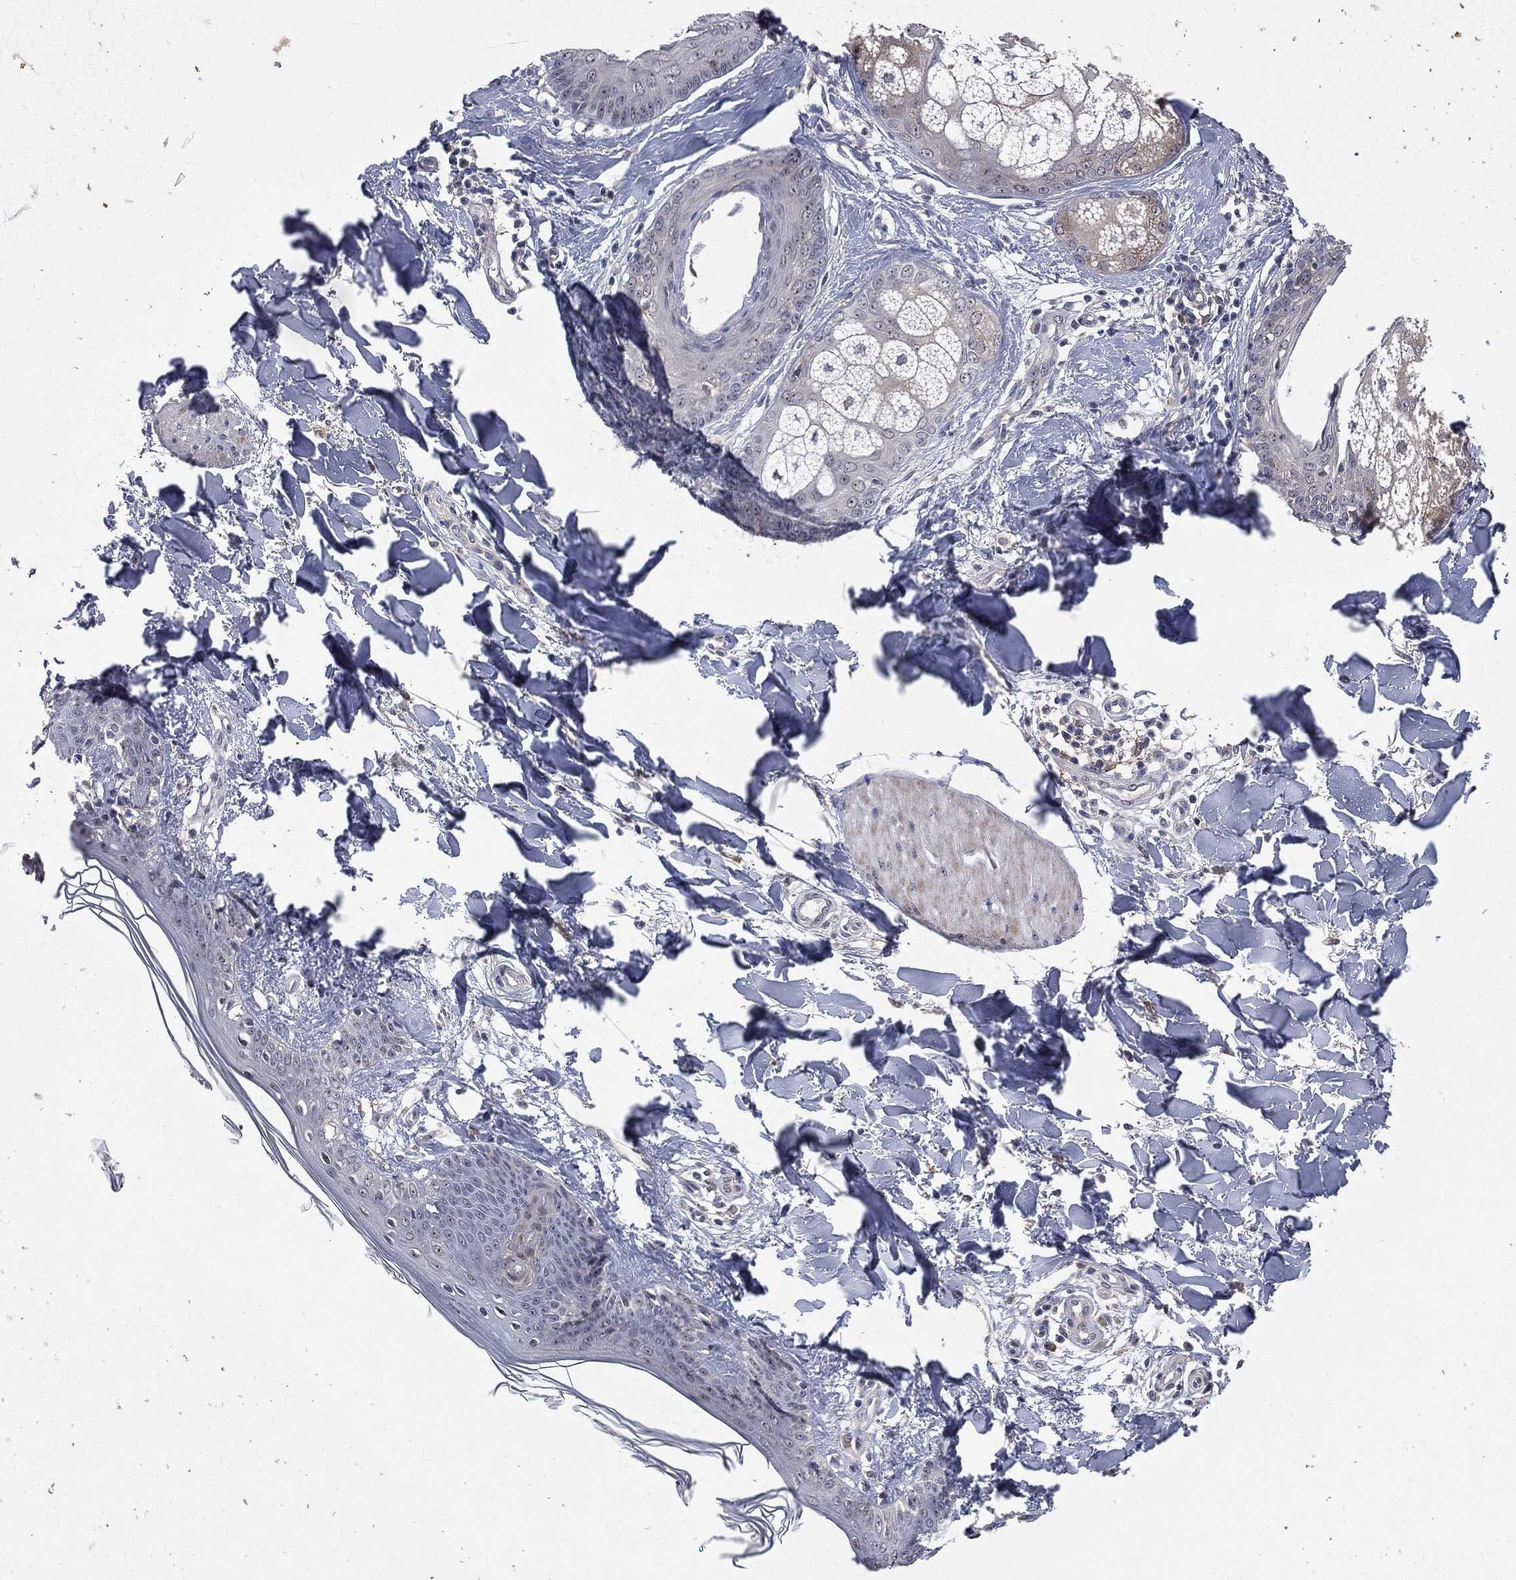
{"staining": {"intensity": "negative", "quantity": "none", "location": "none"}, "tissue": "skin", "cell_type": "Fibroblasts", "image_type": "normal", "snomed": [{"axis": "morphology", "description": "Normal tissue, NOS"}, {"axis": "morphology", "description": "Malignant melanoma, NOS"}, {"axis": "topography", "description": "Skin"}], "caption": "DAB immunohistochemical staining of benign human skin exhibits no significant staining in fibroblasts. (Stains: DAB immunohistochemistry (IHC) with hematoxylin counter stain, Microscopy: brightfield microscopy at high magnification).", "gene": "TRMT1L", "patient": {"sex": "female", "age": 34}}